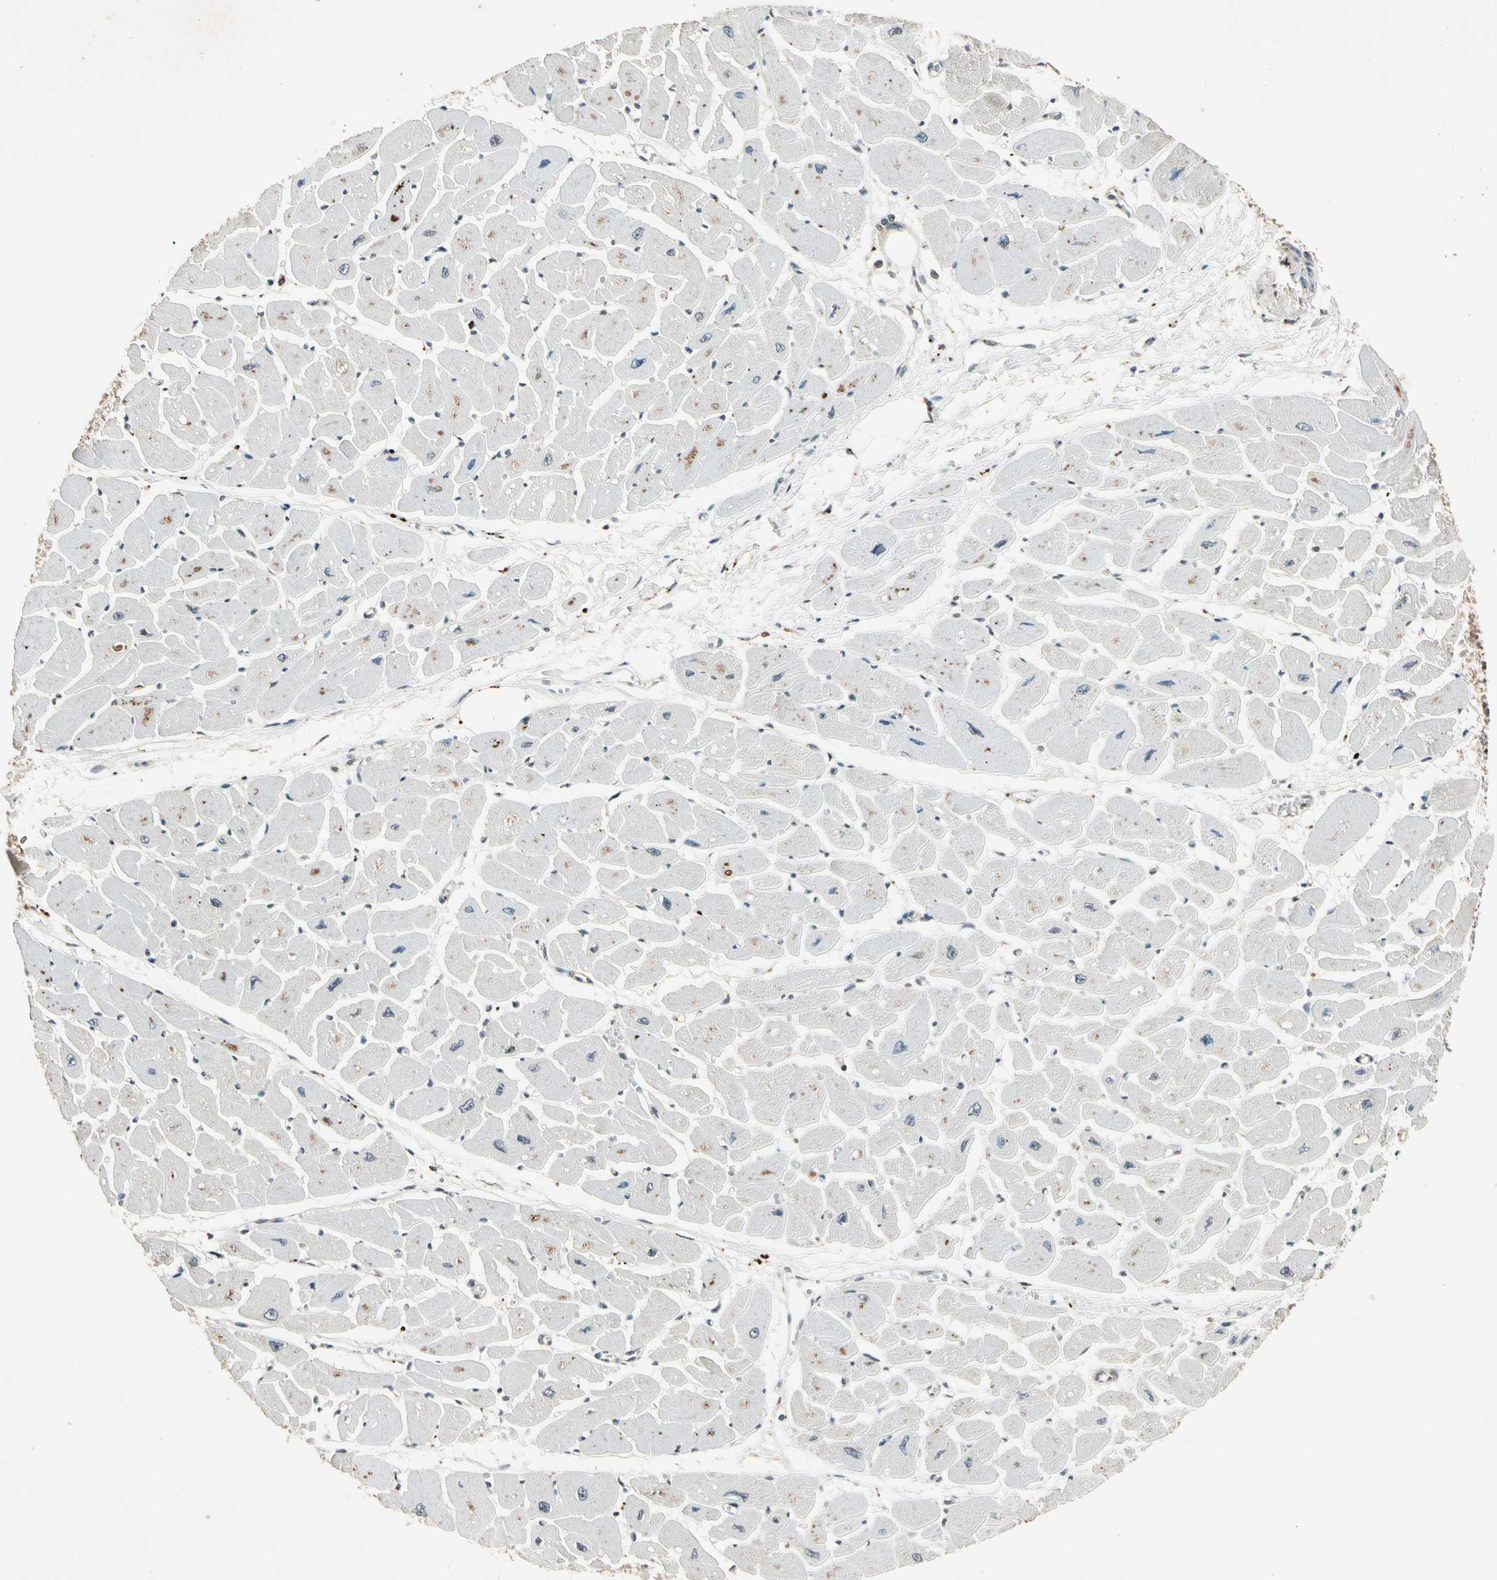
{"staining": {"intensity": "weak", "quantity": "25%-75%", "location": "cytoplasmic/membranous"}, "tissue": "heart muscle", "cell_type": "Cardiomyocytes", "image_type": "normal", "snomed": [{"axis": "morphology", "description": "Normal tissue, NOS"}, {"axis": "topography", "description": "Heart"}], "caption": "IHC of benign heart muscle reveals low levels of weak cytoplasmic/membranous expression in approximately 25%-75% of cardiomyocytes.", "gene": "ROCK2", "patient": {"sex": "female", "age": 54}}